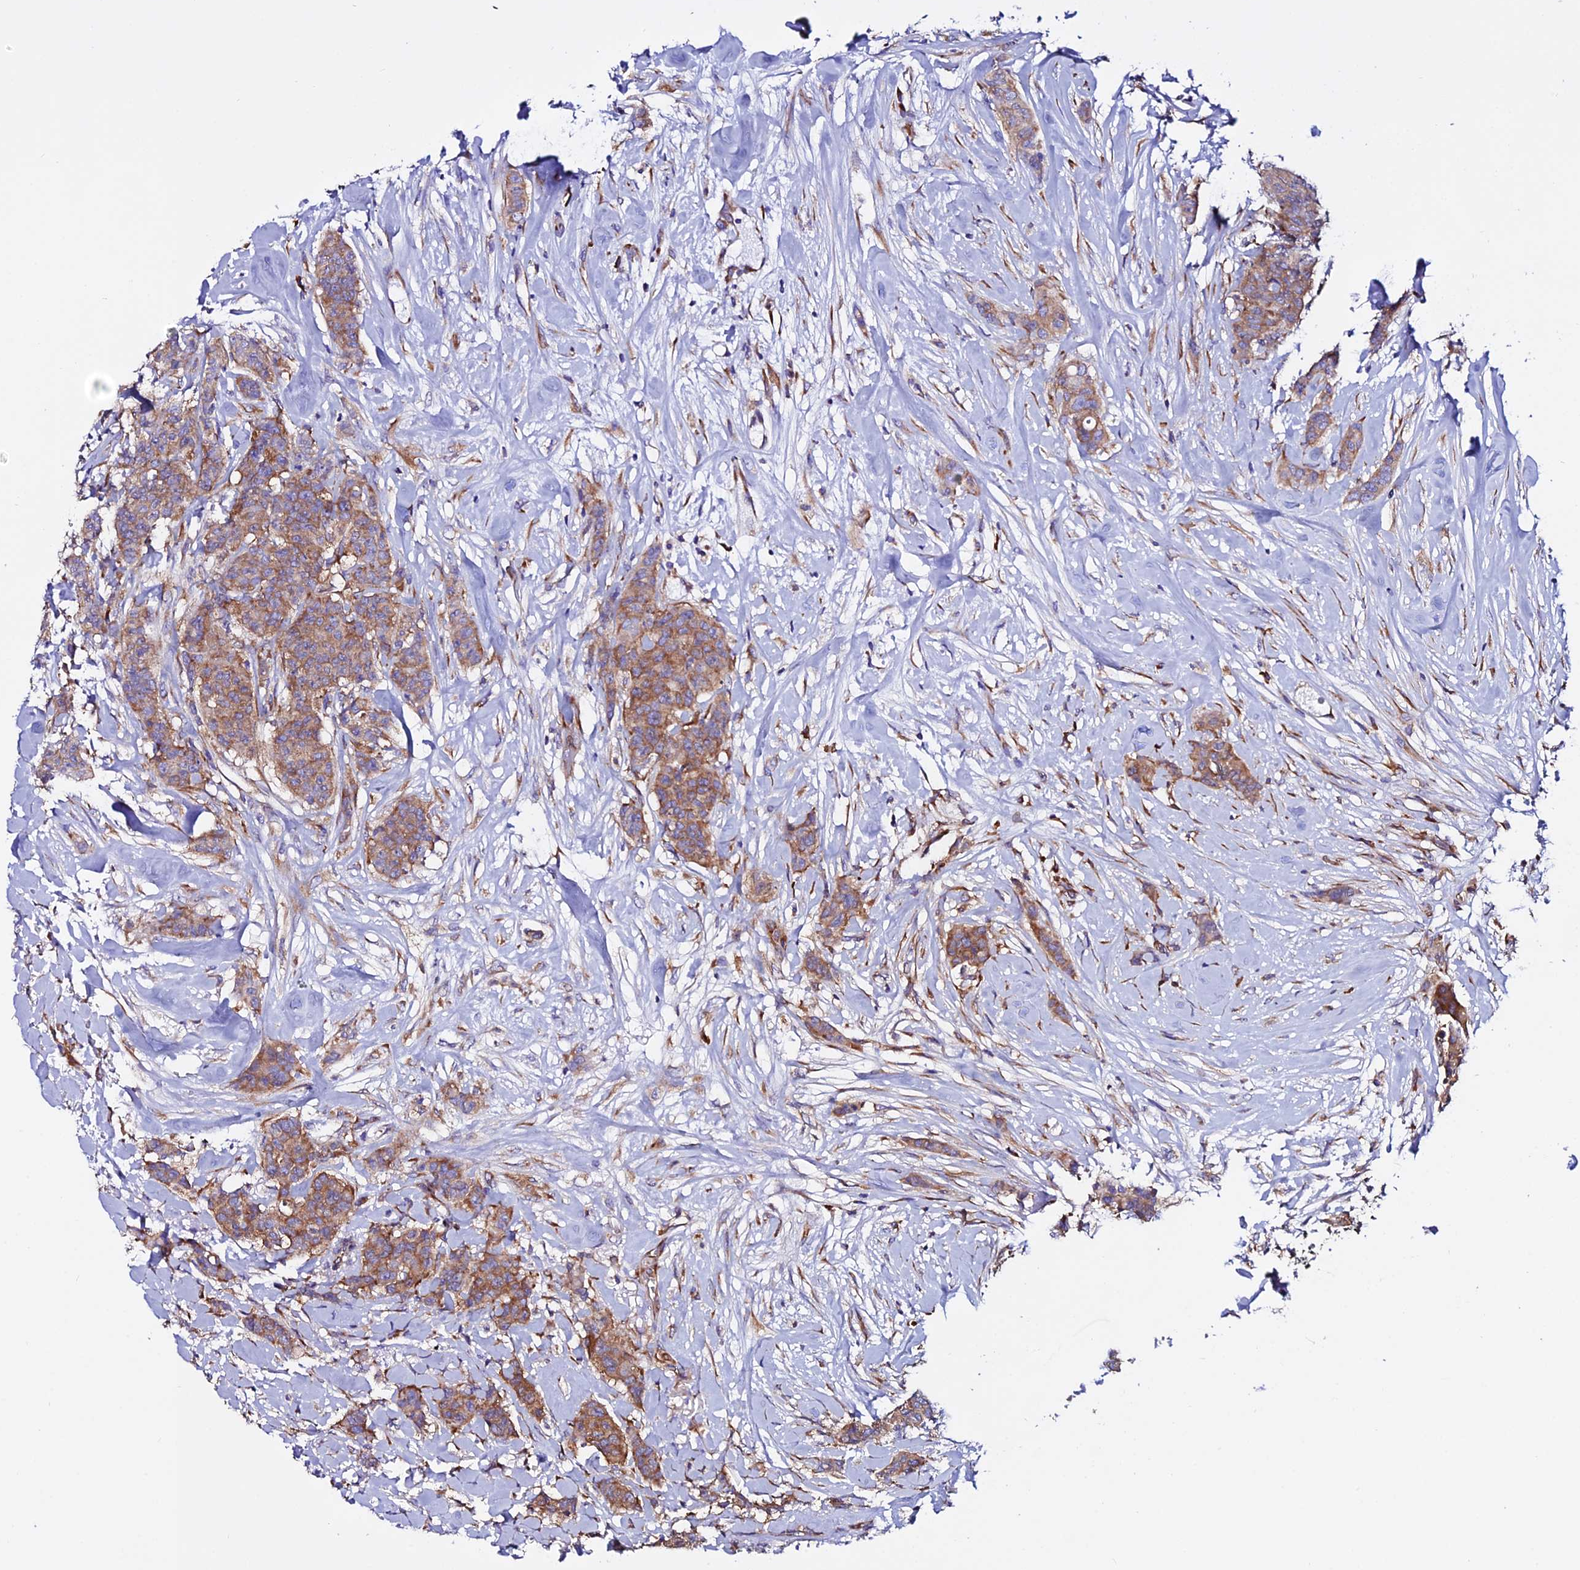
{"staining": {"intensity": "moderate", "quantity": ">75%", "location": "cytoplasmic/membranous"}, "tissue": "breast cancer", "cell_type": "Tumor cells", "image_type": "cancer", "snomed": [{"axis": "morphology", "description": "Duct carcinoma"}, {"axis": "topography", "description": "Breast"}], "caption": "A micrograph showing moderate cytoplasmic/membranous expression in about >75% of tumor cells in breast cancer, as visualized by brown immunohistochemical staining.", "gene": "EEF1G", "patient": {"sex": "female", "age": 40}}